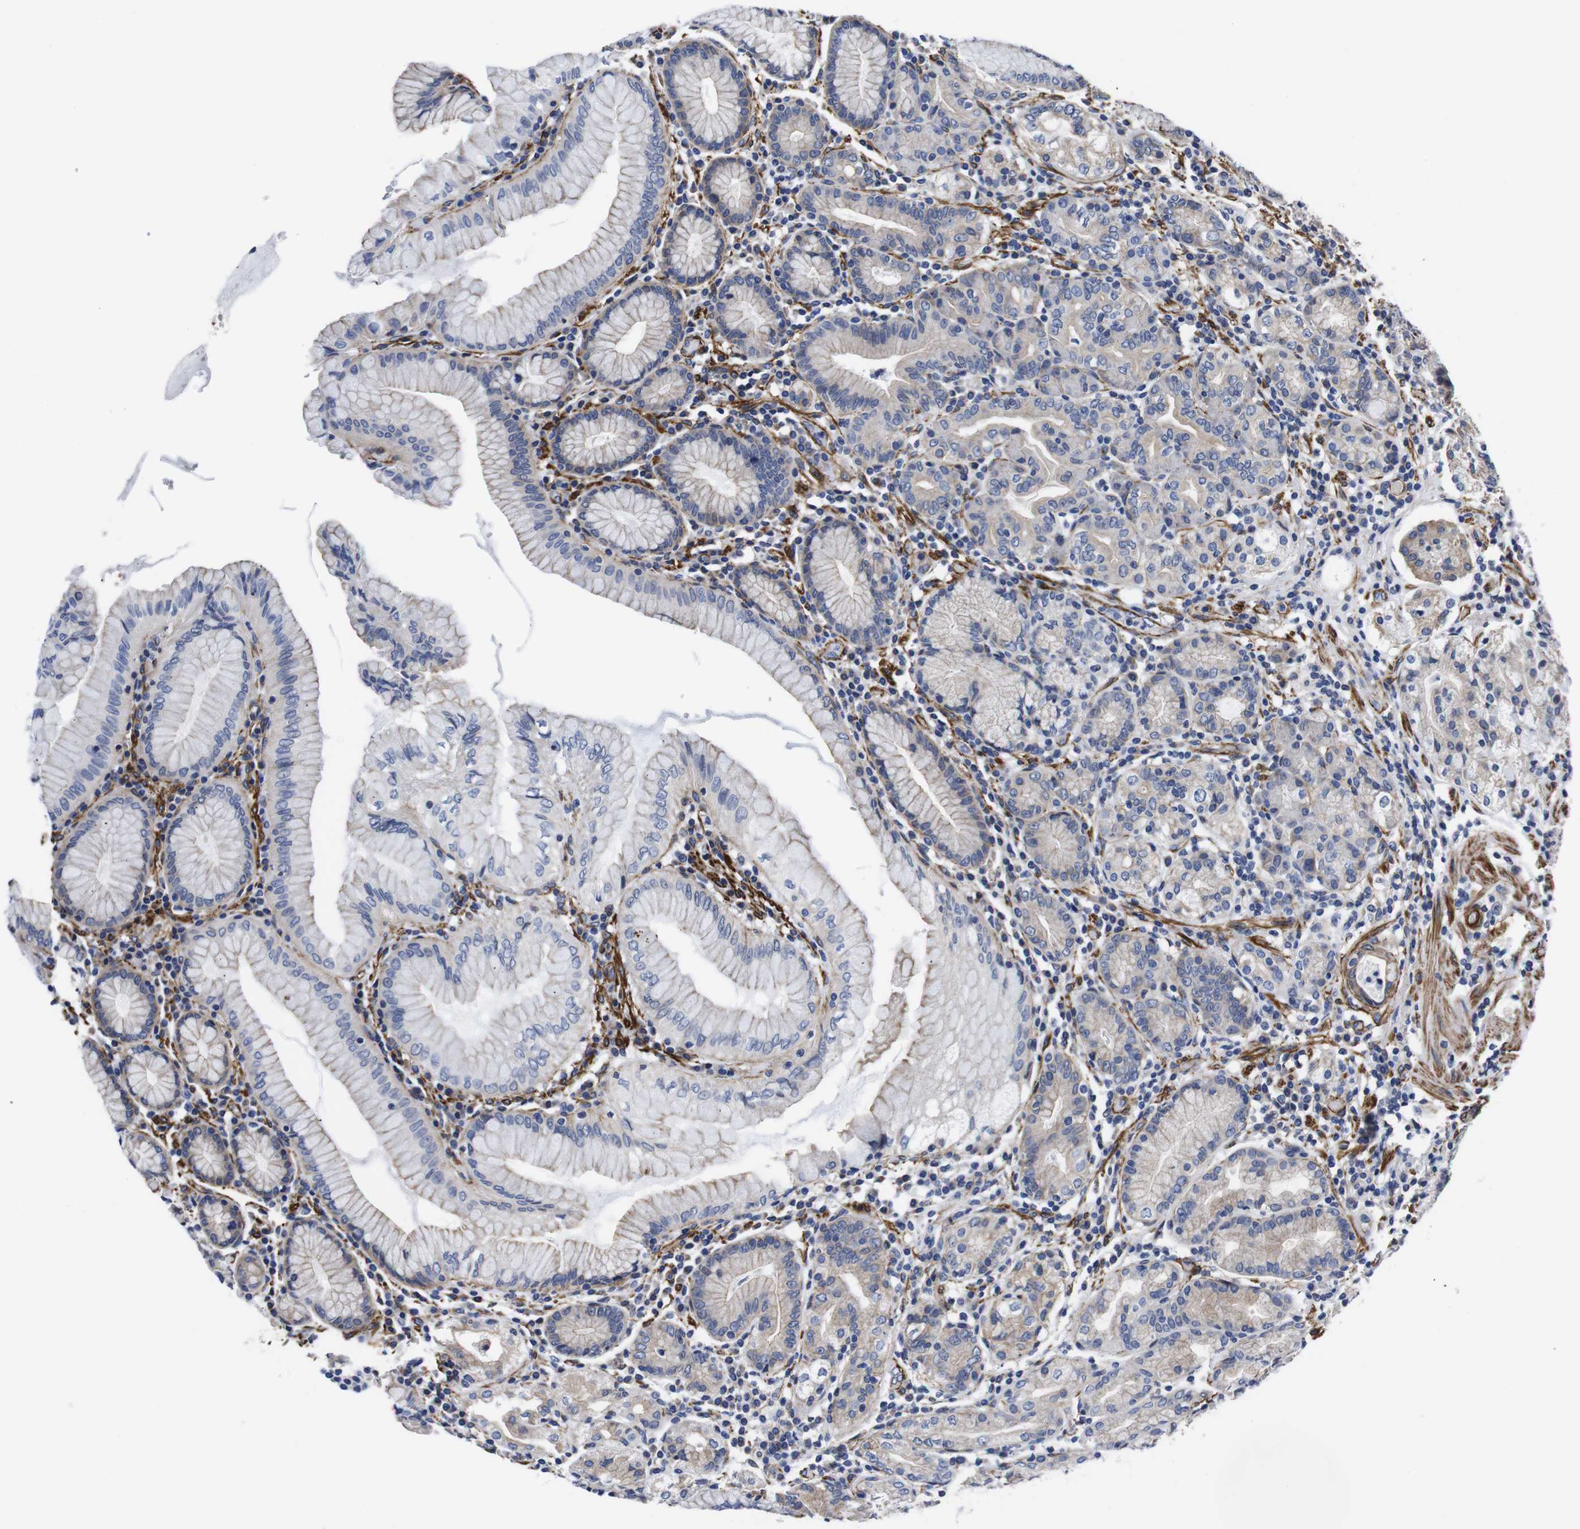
{"staining": {"intensity": "weak", "quantity": "<25%", "location": "cytoplasmic/membranous"}, "tissue": "stomach", "cell_type": "Glandular cells", "image_type": "normal", "snomed": [{"axis": "morphology", "description": "Normal tissue, NOS"}, {"axis": "topography", "description": "Stomach, lower"}], "caption": "A photomicrograph of stomach stained for a protein exhibits no brown staining in glandular cells. (DAB immunohistochemistry (IHC) visualized using brightfield microscopy, high magnification).", "gene": "WNT10A", "patient": {"sex": "female", "age": 76}}